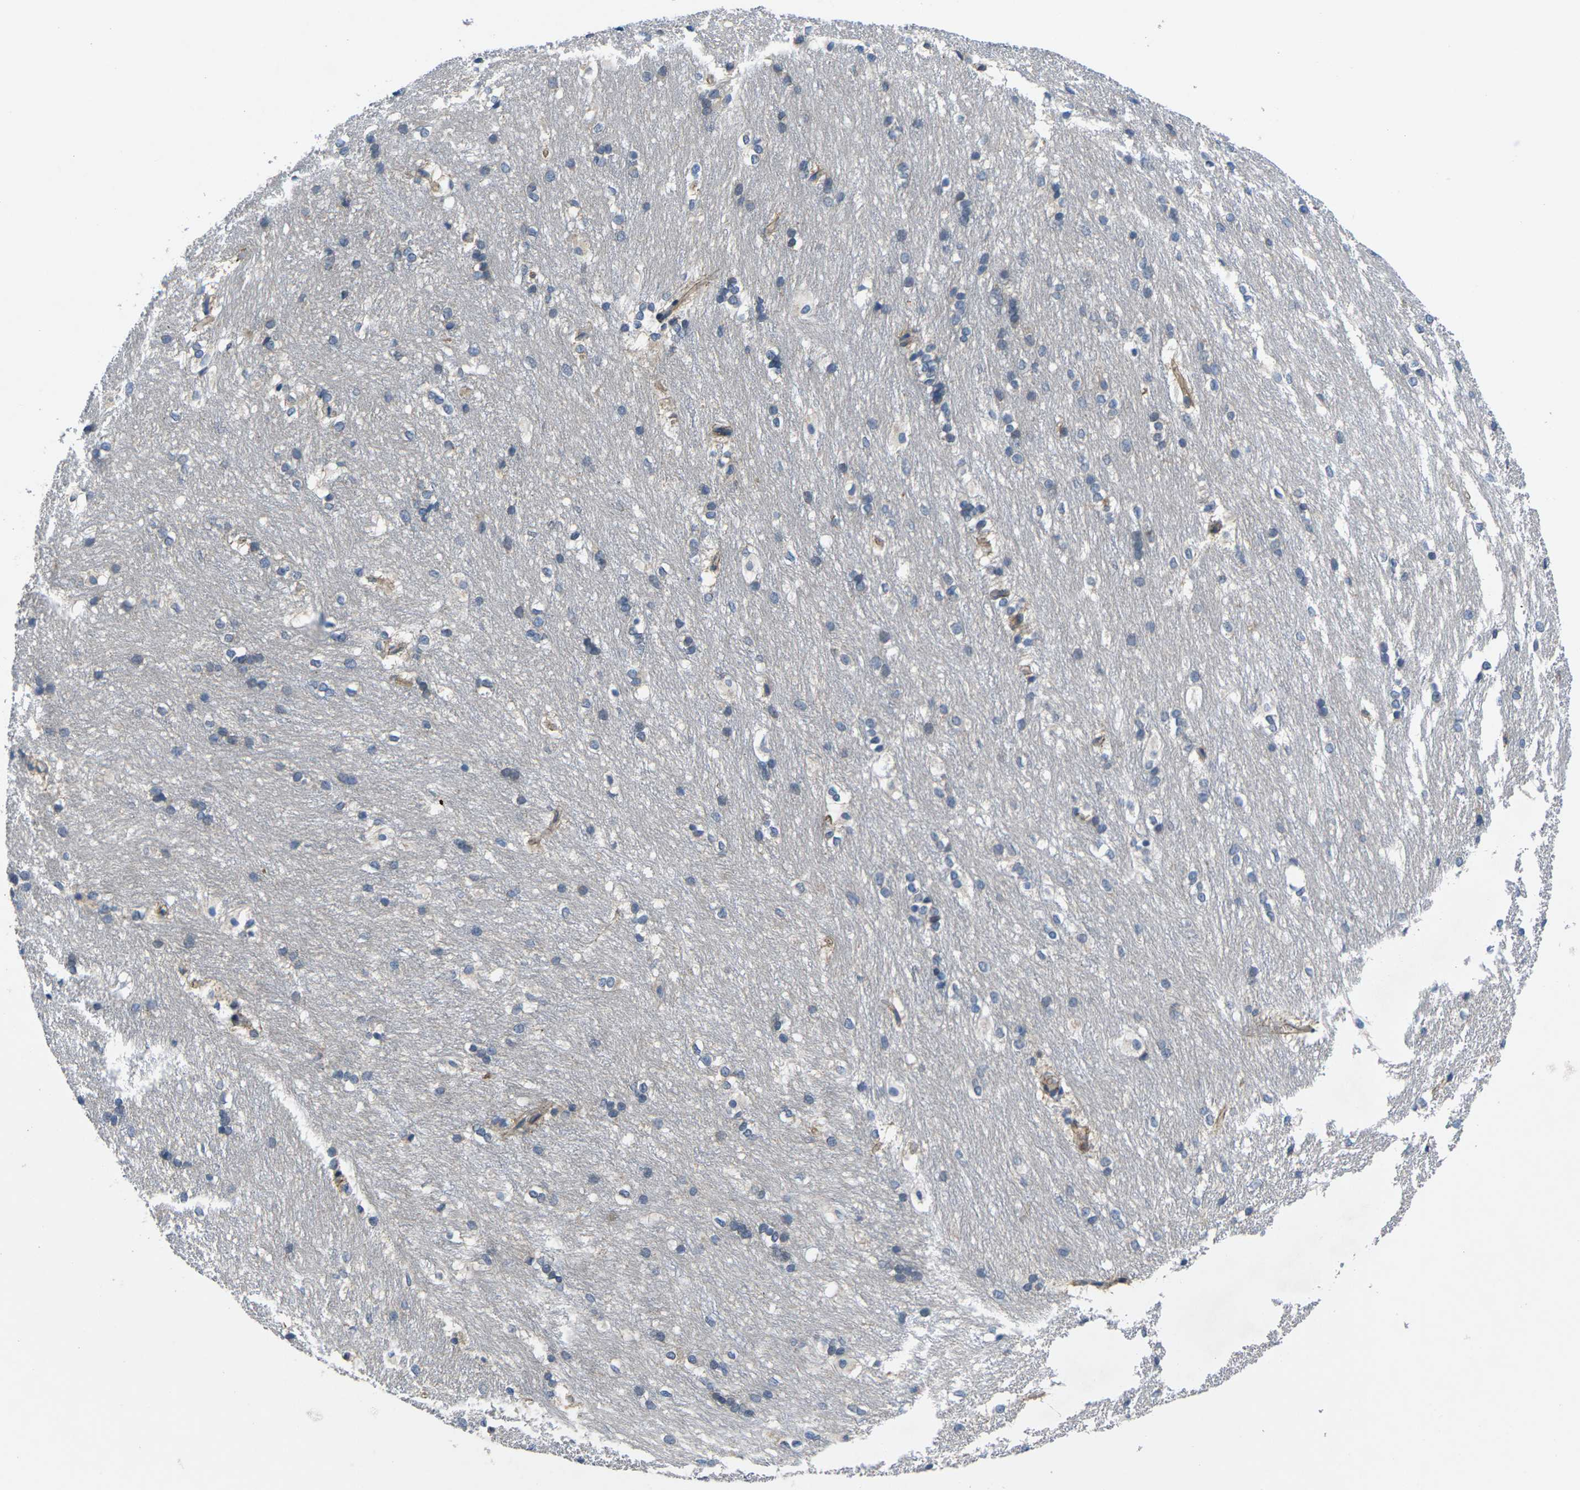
{"staining": {"intensity": "negative", "quantity": "none", "location": "none"}, "tissue": "caudate", "cell_type": "Glial cells", "image_type": "normal", "snomed": [{"axis": "morphology", "description": "Normal tissue, NOS"}, {"axis": "topography", "description": "Lateral ventricle wall"}], "caption": "Immunohistochemistry of unremarkable human caudate displays no positivity in glial cells. Brightfield microscopy of immunohistochemistry stained with DAB (3,3'-diaminobenzidine) (brown) and hematoxylin (blue), captured at high magnification.", "gene": "CTNND1", "patient": {"sex": "female", "age": 19}}